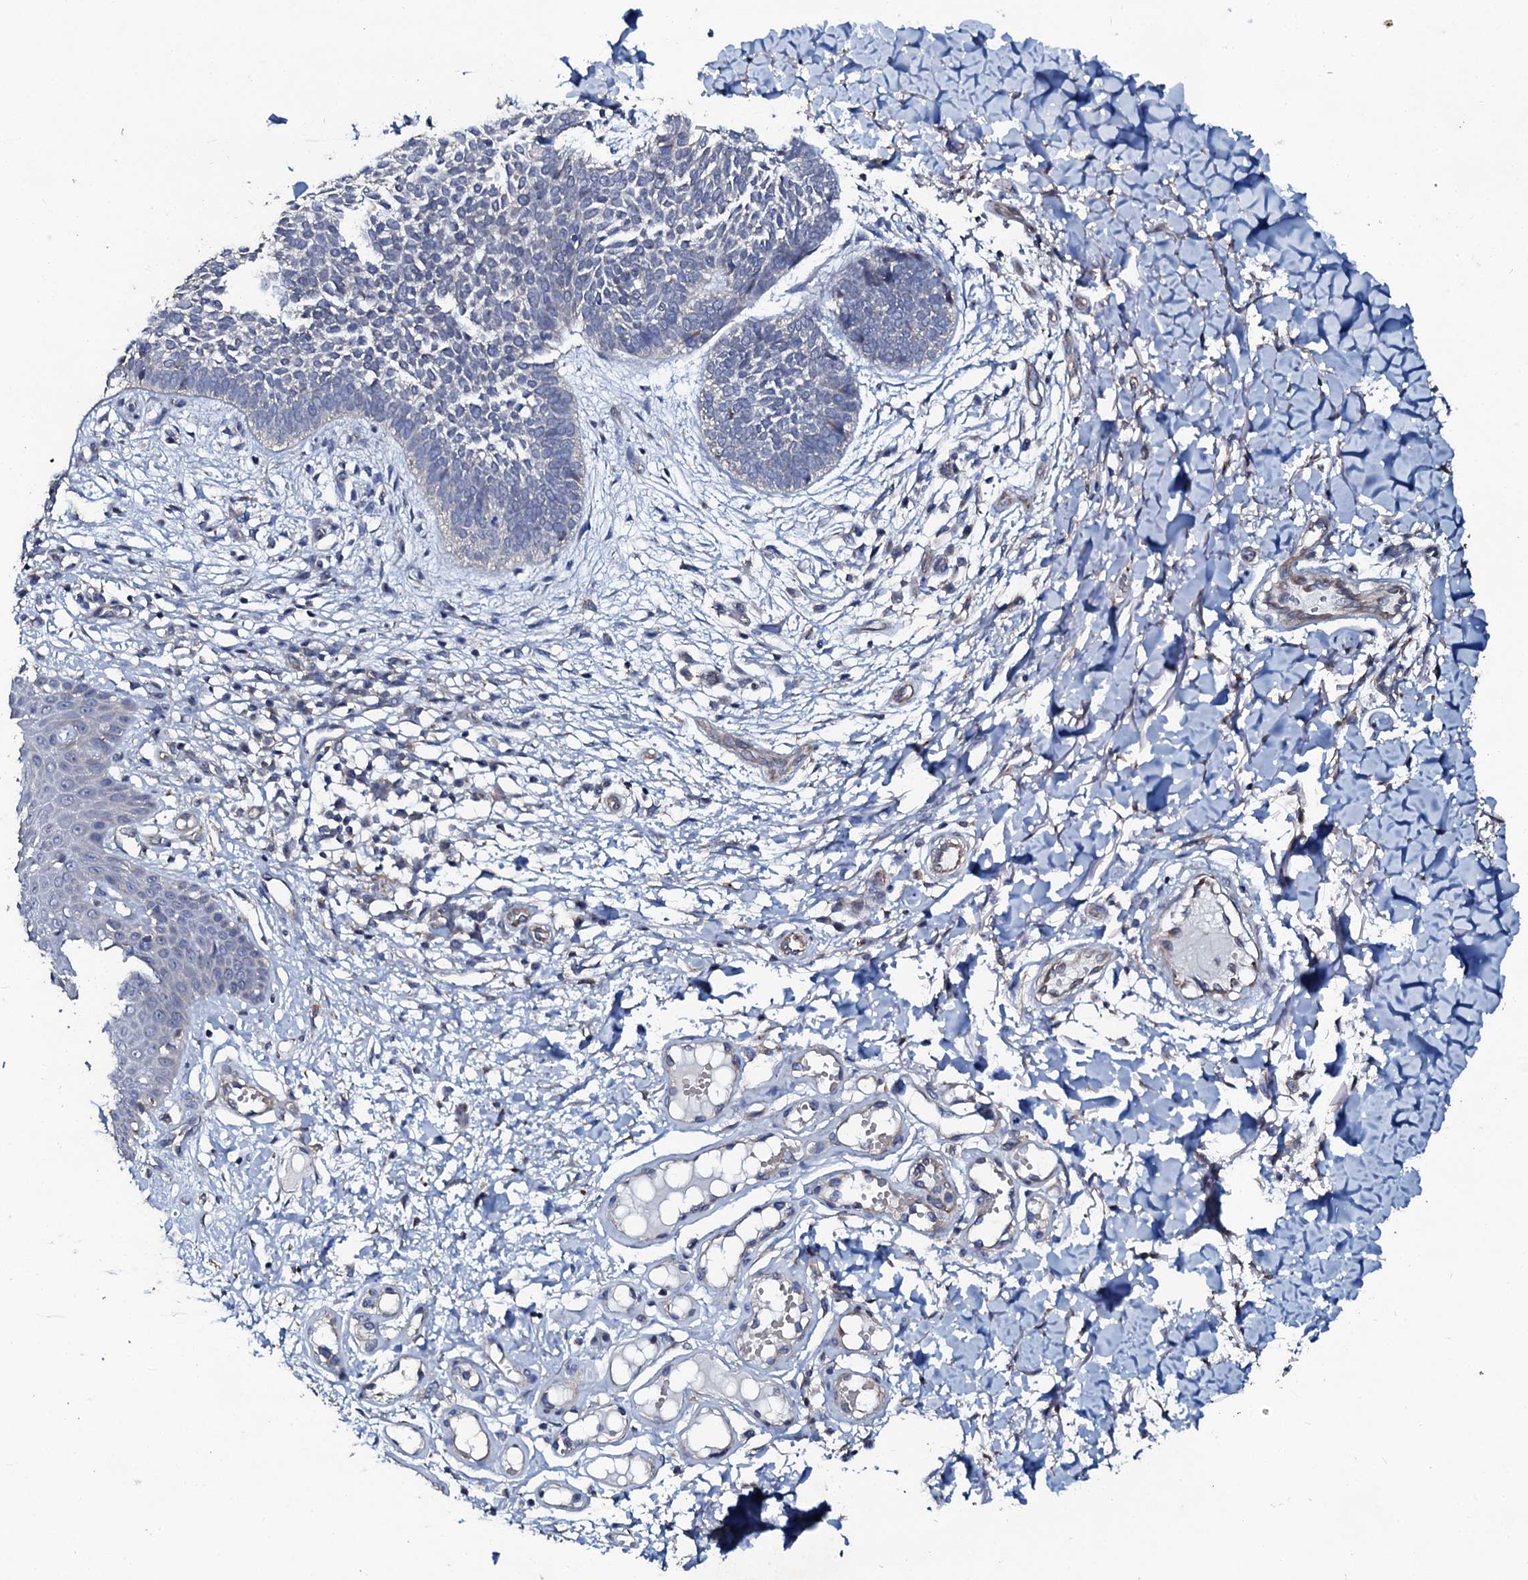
{"staining": {"intensity": "negative", "quantity": "none", "location": "none"}, "tissue": "skin cancer", "cell_type": "Tumor cells", "image_type": "cancer", "snomed": [{"axis": "morphology", "description": "Basal cell carcinoma"}, {"axis": "topography", "description": "Skin"}], "caption": "High magnification brightfield microscopy of basal cell carcinoma (skin) stained with DAB (brown) and counterstained with hematoxylin (blue): tumor cells show no significant positivity. (Stains: DAB (3,3'-diaminobenzidine) immunohistochemistry with hematoxylin counter stain, Microscopy: brightfield microscopy at high magnification).", "gene": "GLCE", "patient": {"sex": "female", "age": 64}}